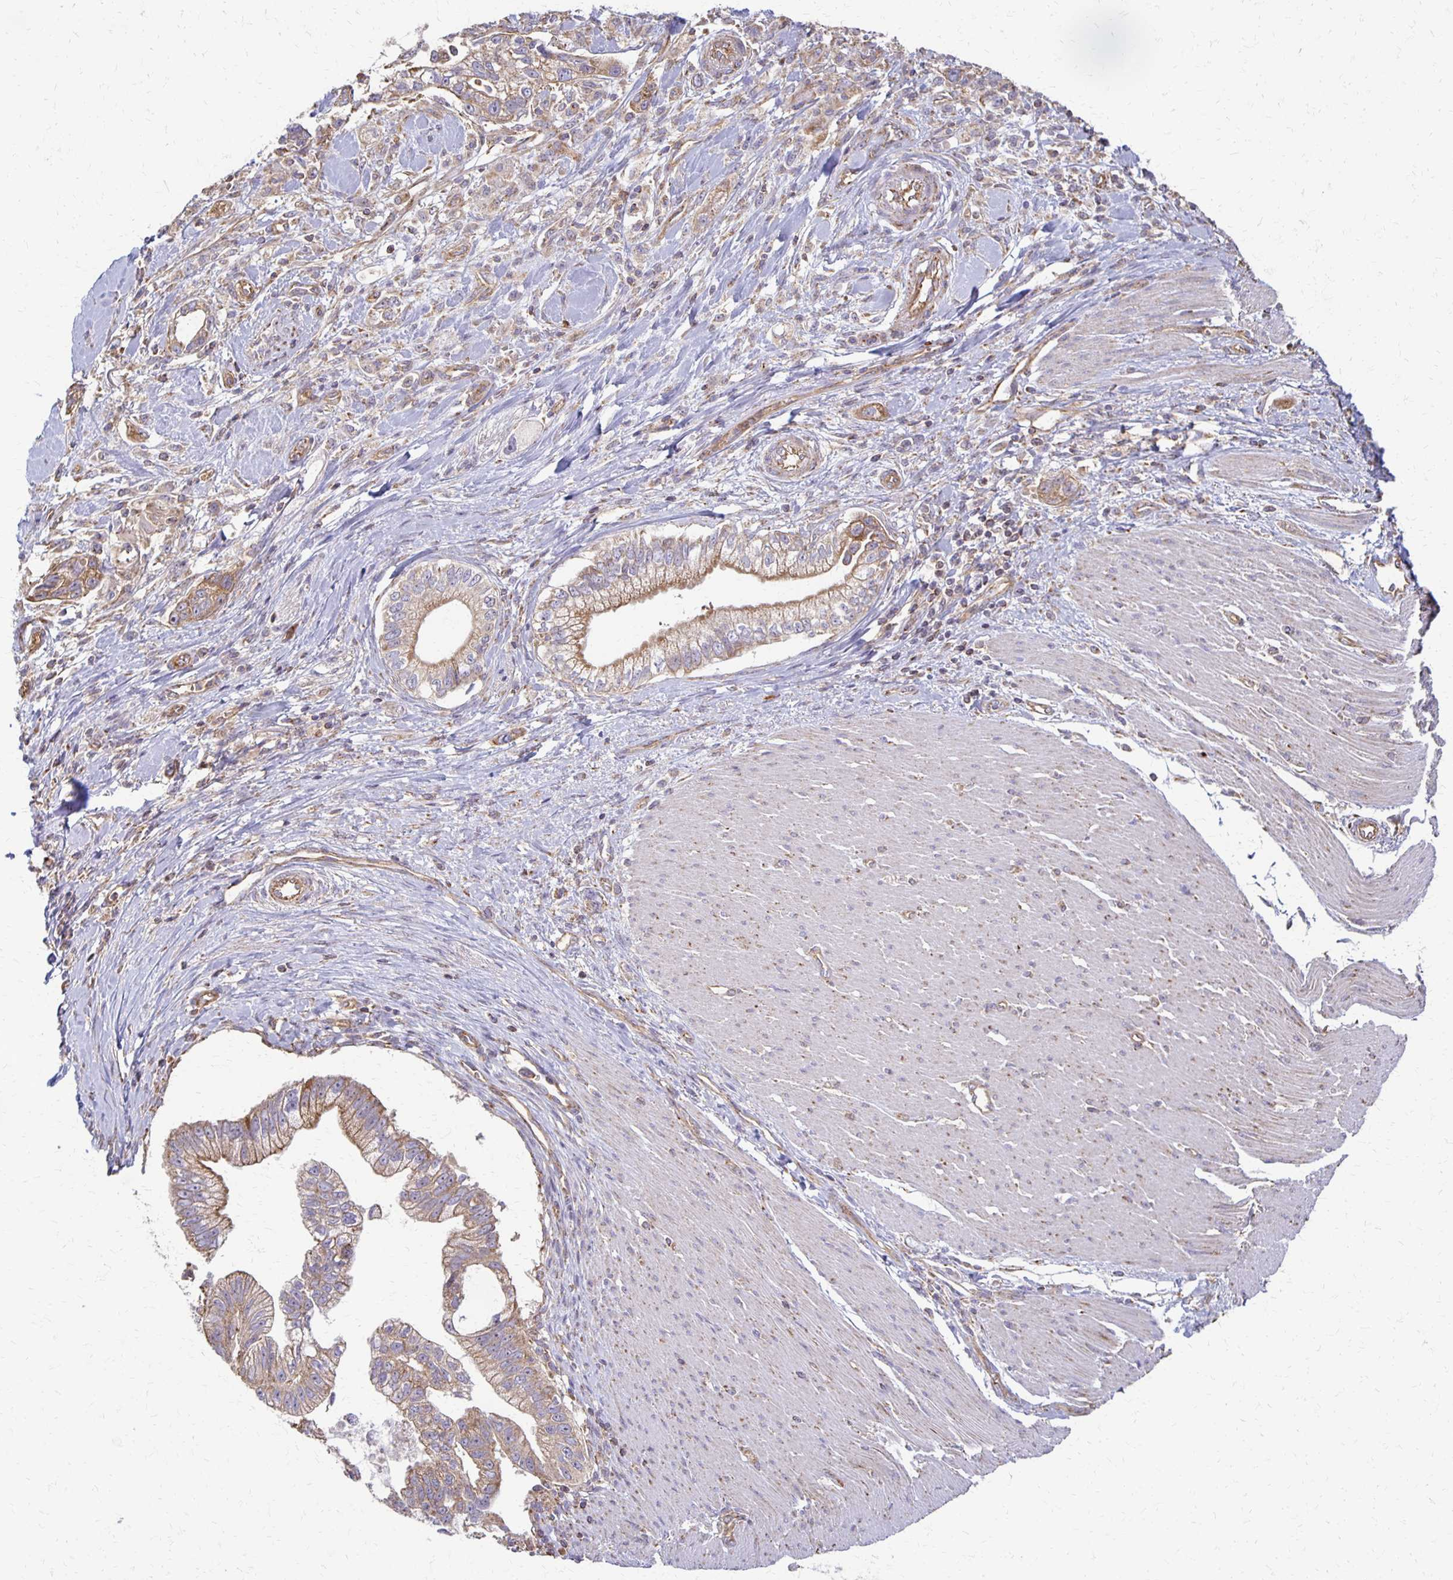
{"staining": {"intensity": "moderate", "quantity": "25%-75%", "location": "cytoplasmic/membranous"}, "tissue": "pancreatic cancer", "cell_type": "Tumor cells", "image_type": "cancer", "snomed": [{"axis": "morphology", "description": "Adenocarcinoma, NOS"}, {"axis": "topography", "description": "Pancreas"}], "caption": "Immunohistochemistry (IHC) (DAB (3,3'-diaminobenzidine)) staining of pancreatic cancer (adenocarcinoma) demonstrates moderate cytoplasmic/membranous protein staining in about 25%-75% of tumor cells.", "gene": "EIF4EBP2", "patient": {"sex": "male", "age": 70}}